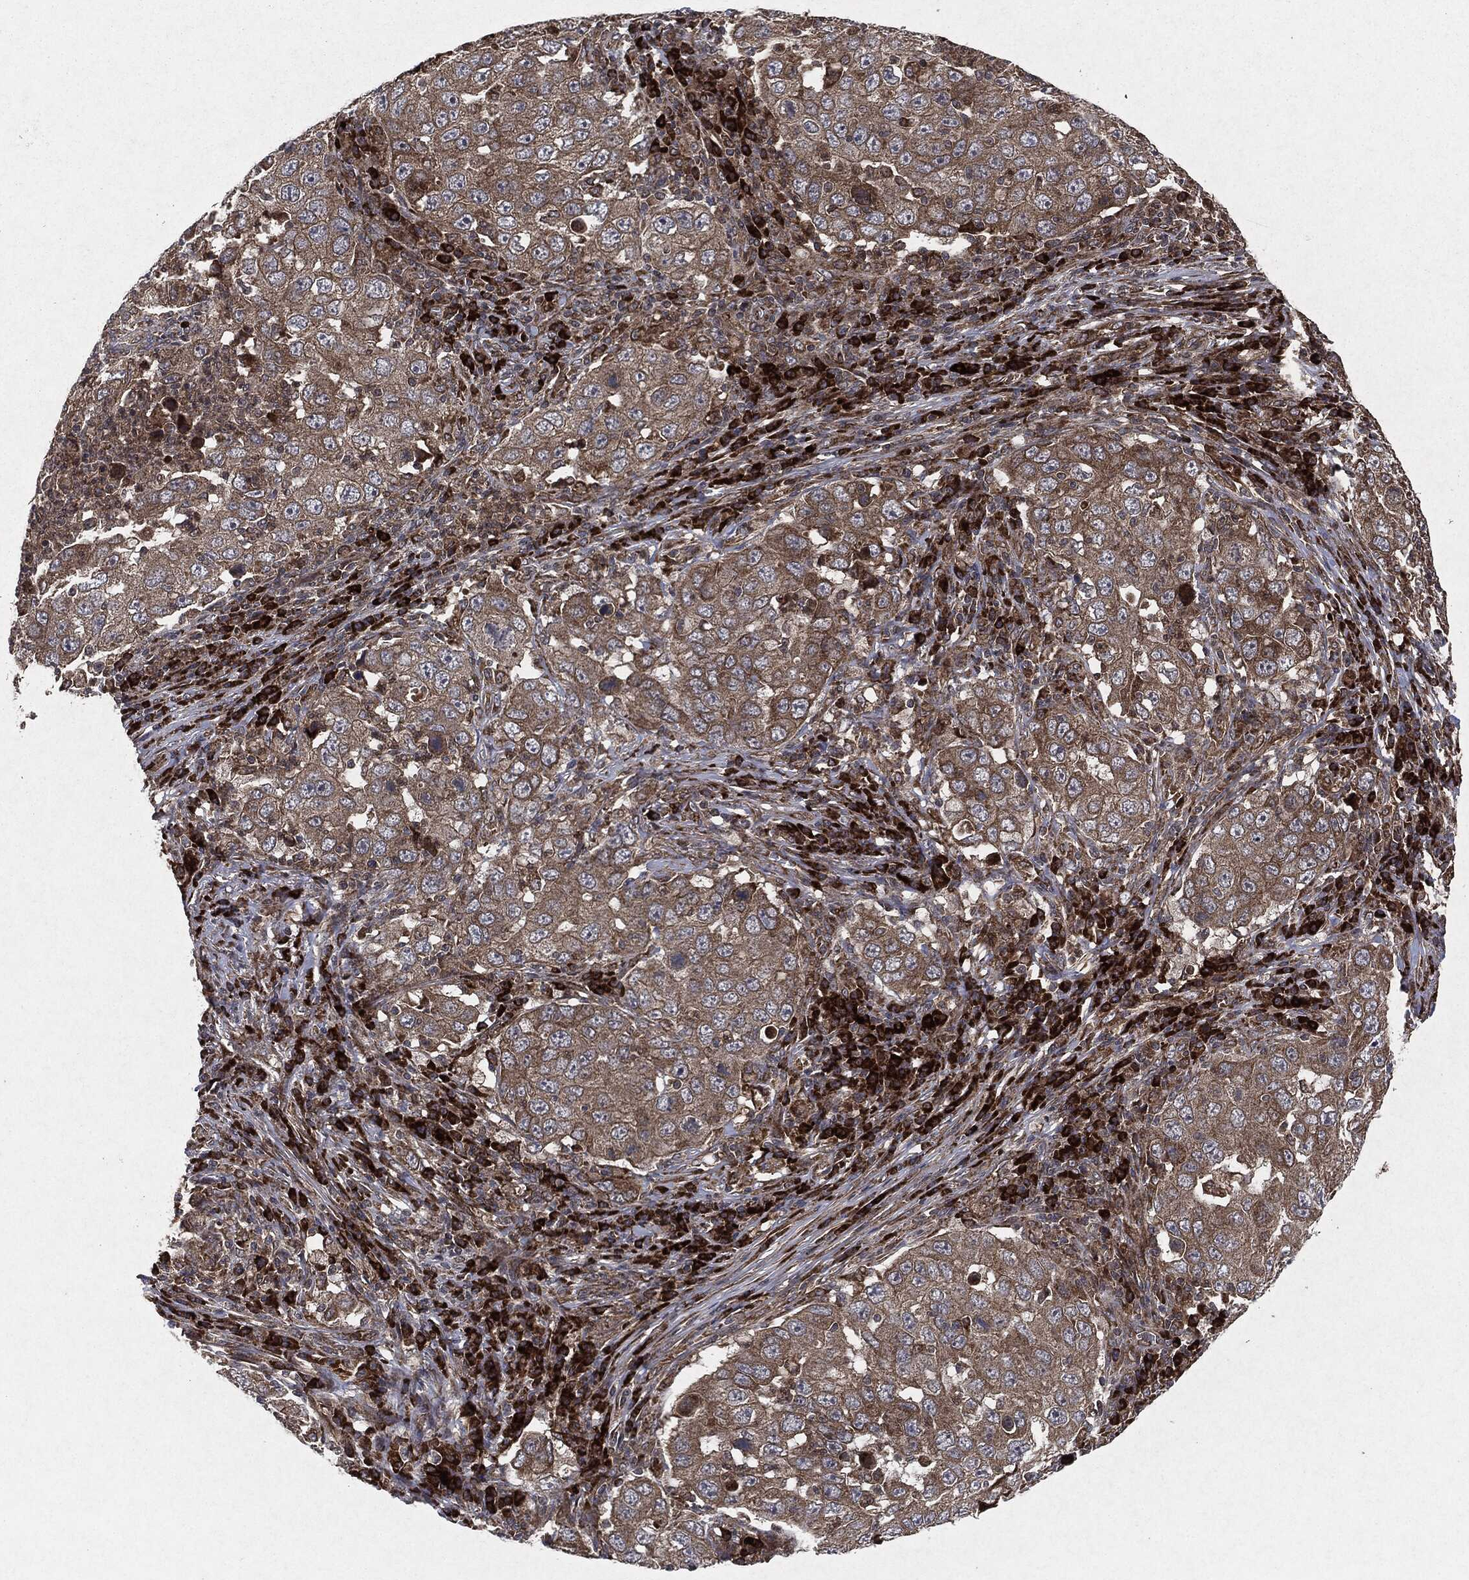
{"staining": {"intensity": "moderate", "quantity": "25%-75%", "location": "cytoplasmic/membranous"}, "tissue": "lung cancer", "cell_type": "Tumor cells", "image_type": "cancer", "snomed": [{"axis": "morphology", "description": "Adenocarcinoma, NOS"}, {"axis": "topography", "description": "Lung"}], "caption": "Lung cancer stained with a protein marker reveals moderate staining in tumor cells.", "gene": "RAF1", "patient": {"sex": "male", "age": 73}}